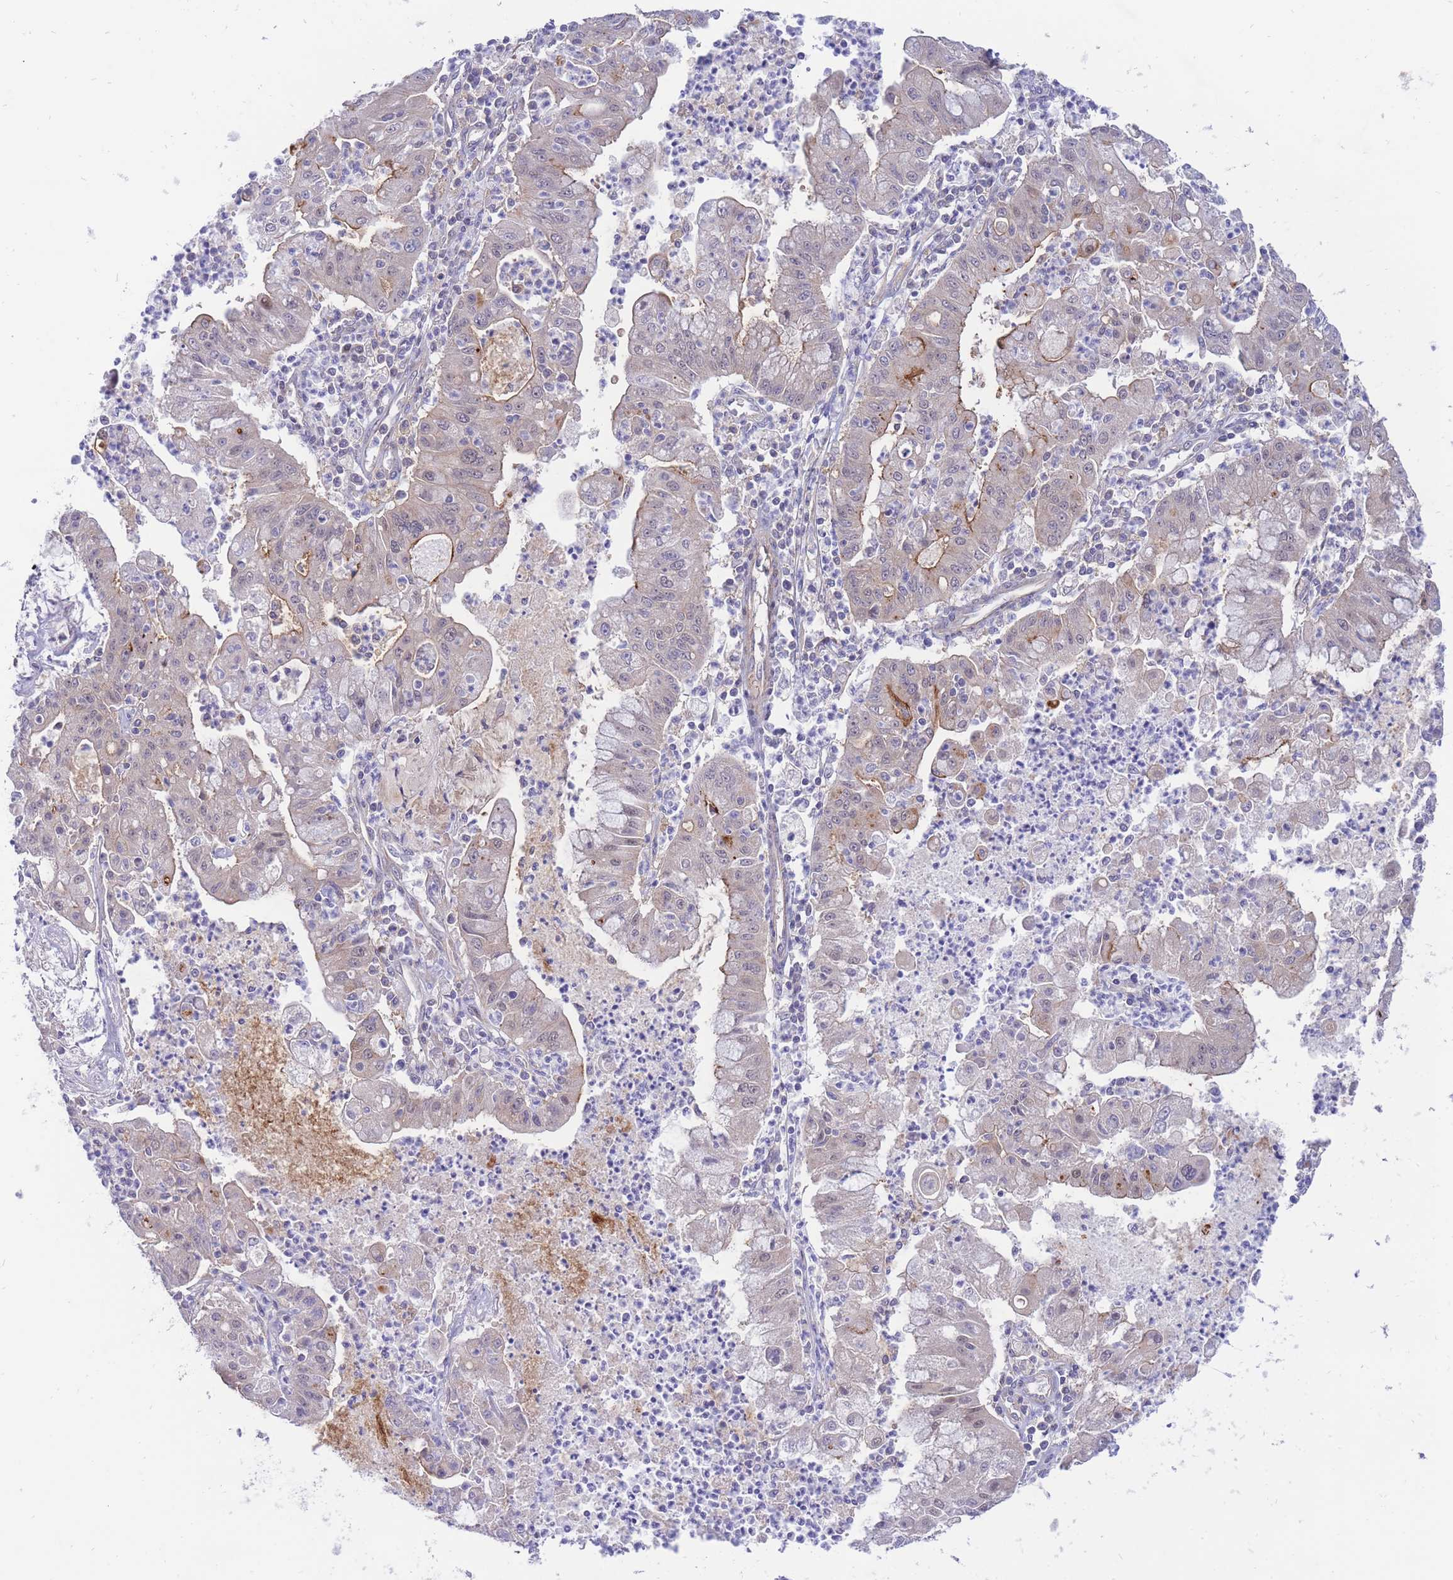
{"staining": {"intensity": "negative", "quantity": "none", "location": "none"}, "tissue": "ovarian cancer", "cell_type": "Tumor cells", "image_type": "cancer", "snomed": [{"axis": "morphology", "description": "Cystadenocarcinoma, mucinous, NOS"}, {"axis": "topography", "description": "Ovary"}], "caption": "High power microscopy image of an immunohistochemistry photomicrograph of mucinous cystadenocarcinoma (ovarian), revealing no significant expression in tumor cells. The staining is performed using DAB (3,3'-diaminobenzidine) brown chromogen with nuclei counter-stained in using hematoxylin.", "gene": "APOL4", "patient": {"sex": "female", "age": 70}}